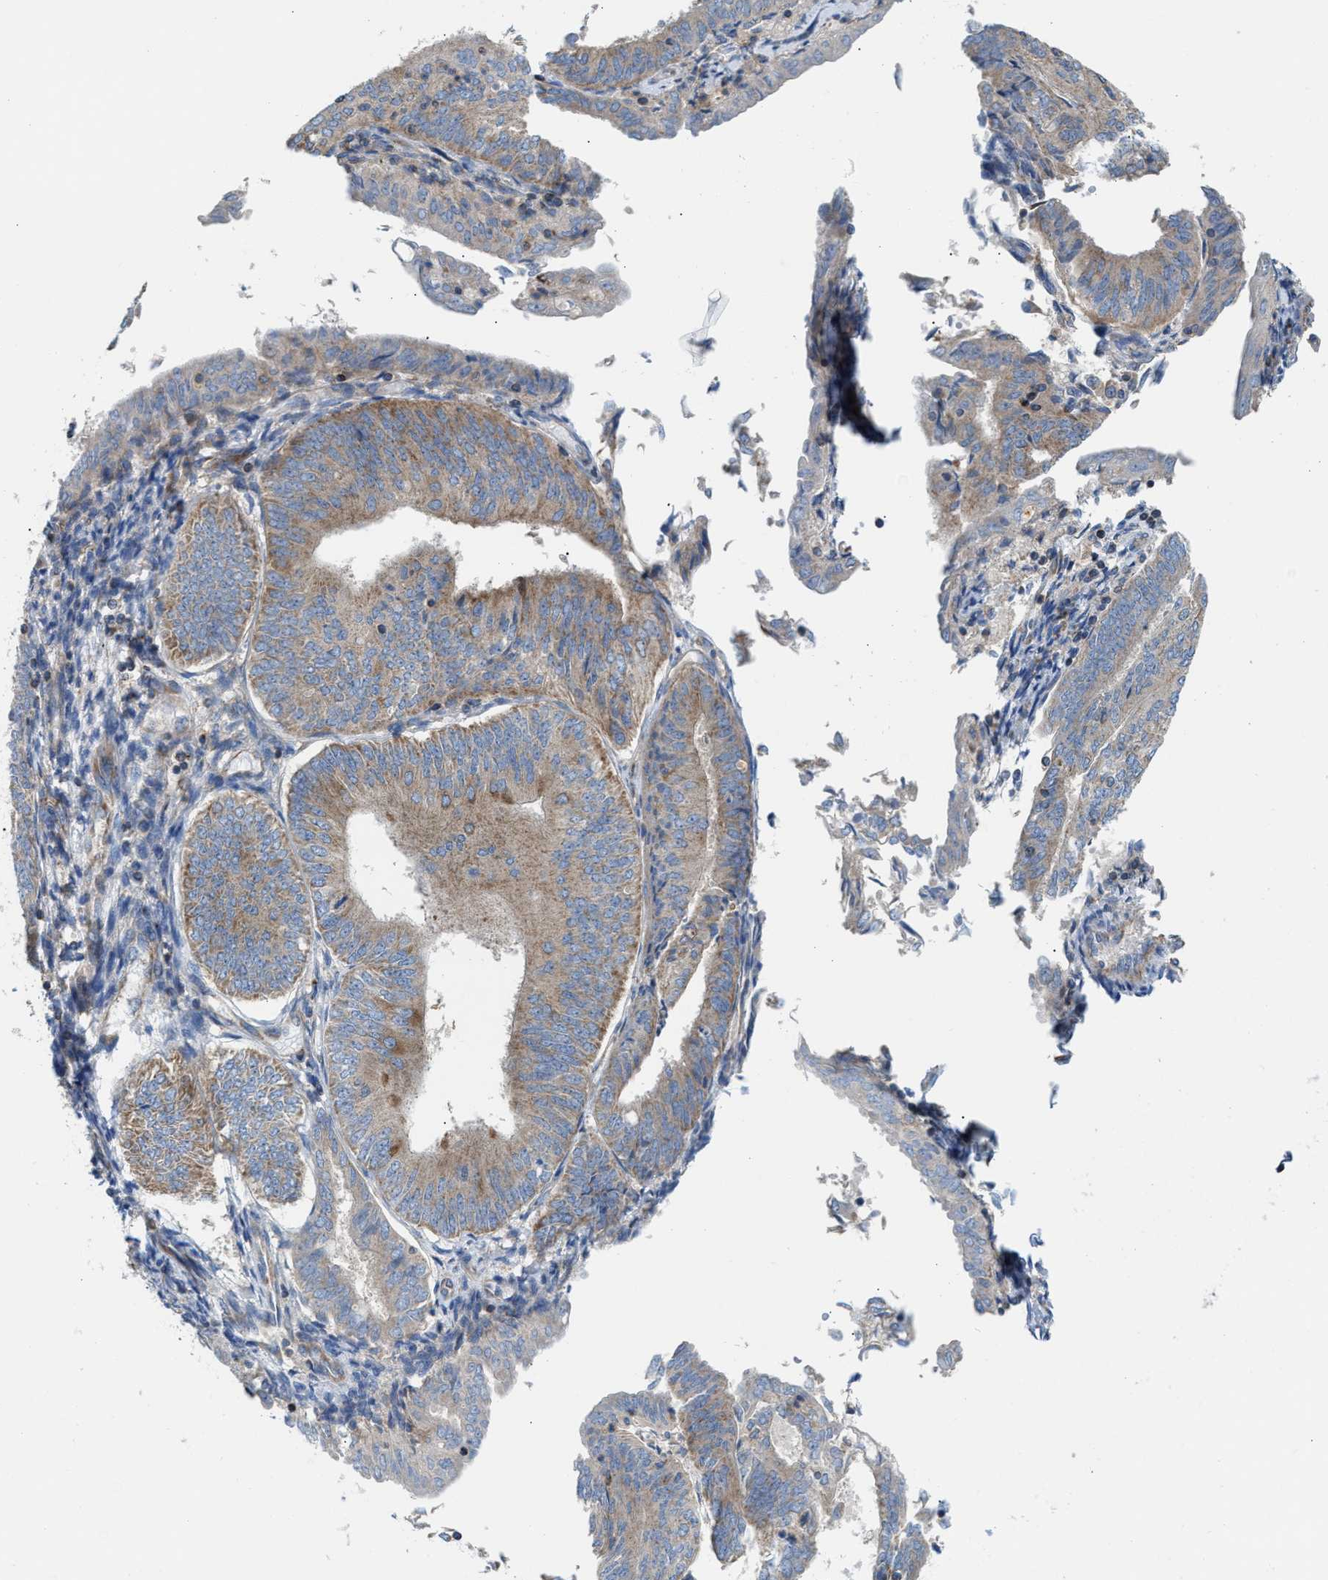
{"staining": {"intensity": "moderate", "quantity": ">75%", "location": "cytoplasmic/membranous"}, "tissue": "endometrial cancer", "cell_type": "Tumor cells", "image_type": "cancer", "snomed": [{"axis": "morphology", "description": "Adenocarcinoma, NOS"}, {"axis": "topography", "description": "Endometrium"}], "caption": "Protein staining of adenocarcinoma (endometrial) tissue reveals moderate cytoplasmic/membranous expression in approximately >75% of tumor cells.", "gene": "TBC1D15", "patient": {"sex": "female", "age": 58}}